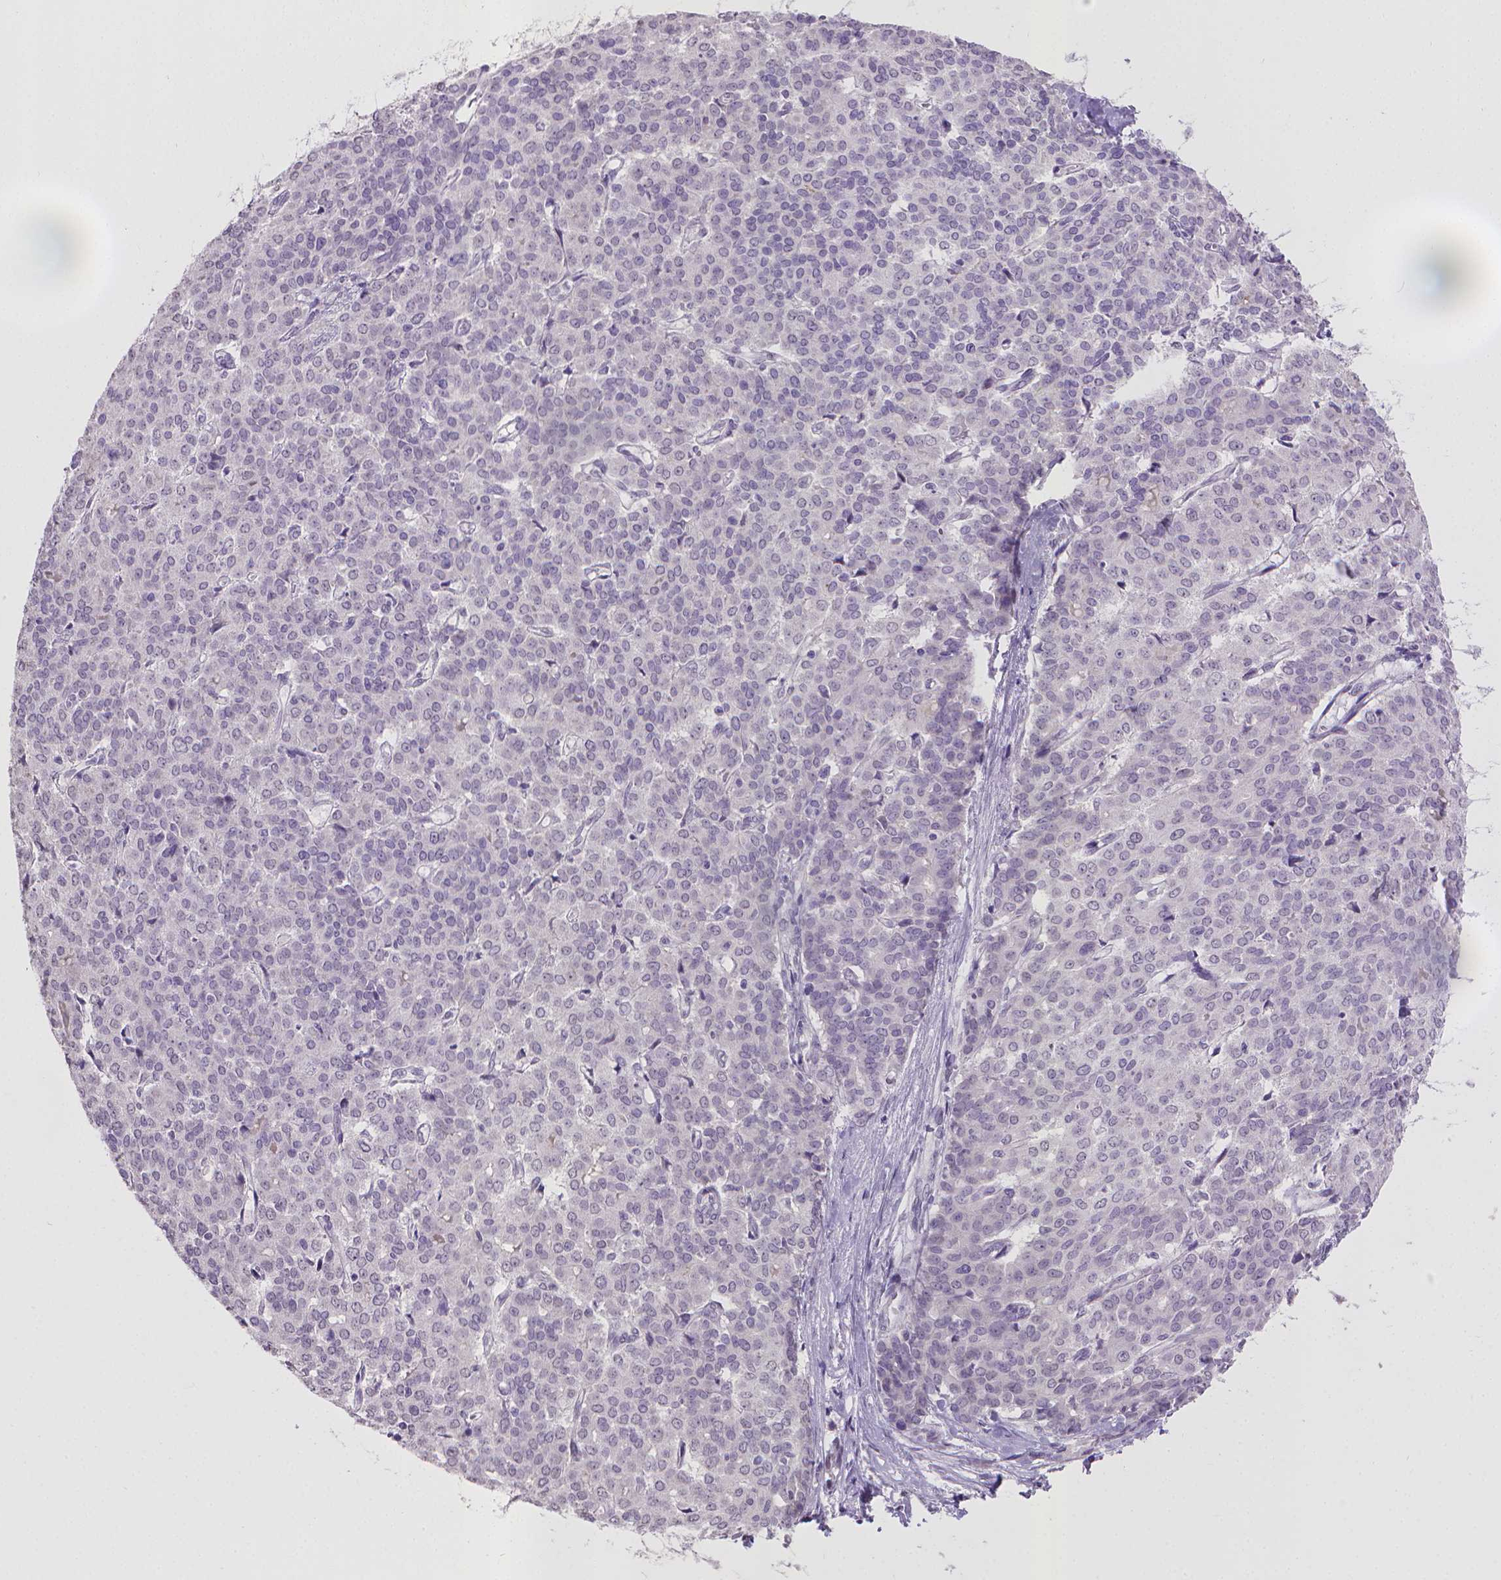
{"staining": {"intensity": "negative", "quantity": "none", "location": "none"}, "tissue": "liver cancer", "cell_type": "Tumor cells", "image_type": "cancer", "snomed": [{"axis": "morphology", "description": "Cholangiocarcinoma"}, {"axis": "topography", "description": "Liver"}], "caption": "Tumor cells show no significant protein positivity in liver cancer.", "gene": "KMO", "patient": {"sex": "female", "age": 47}}